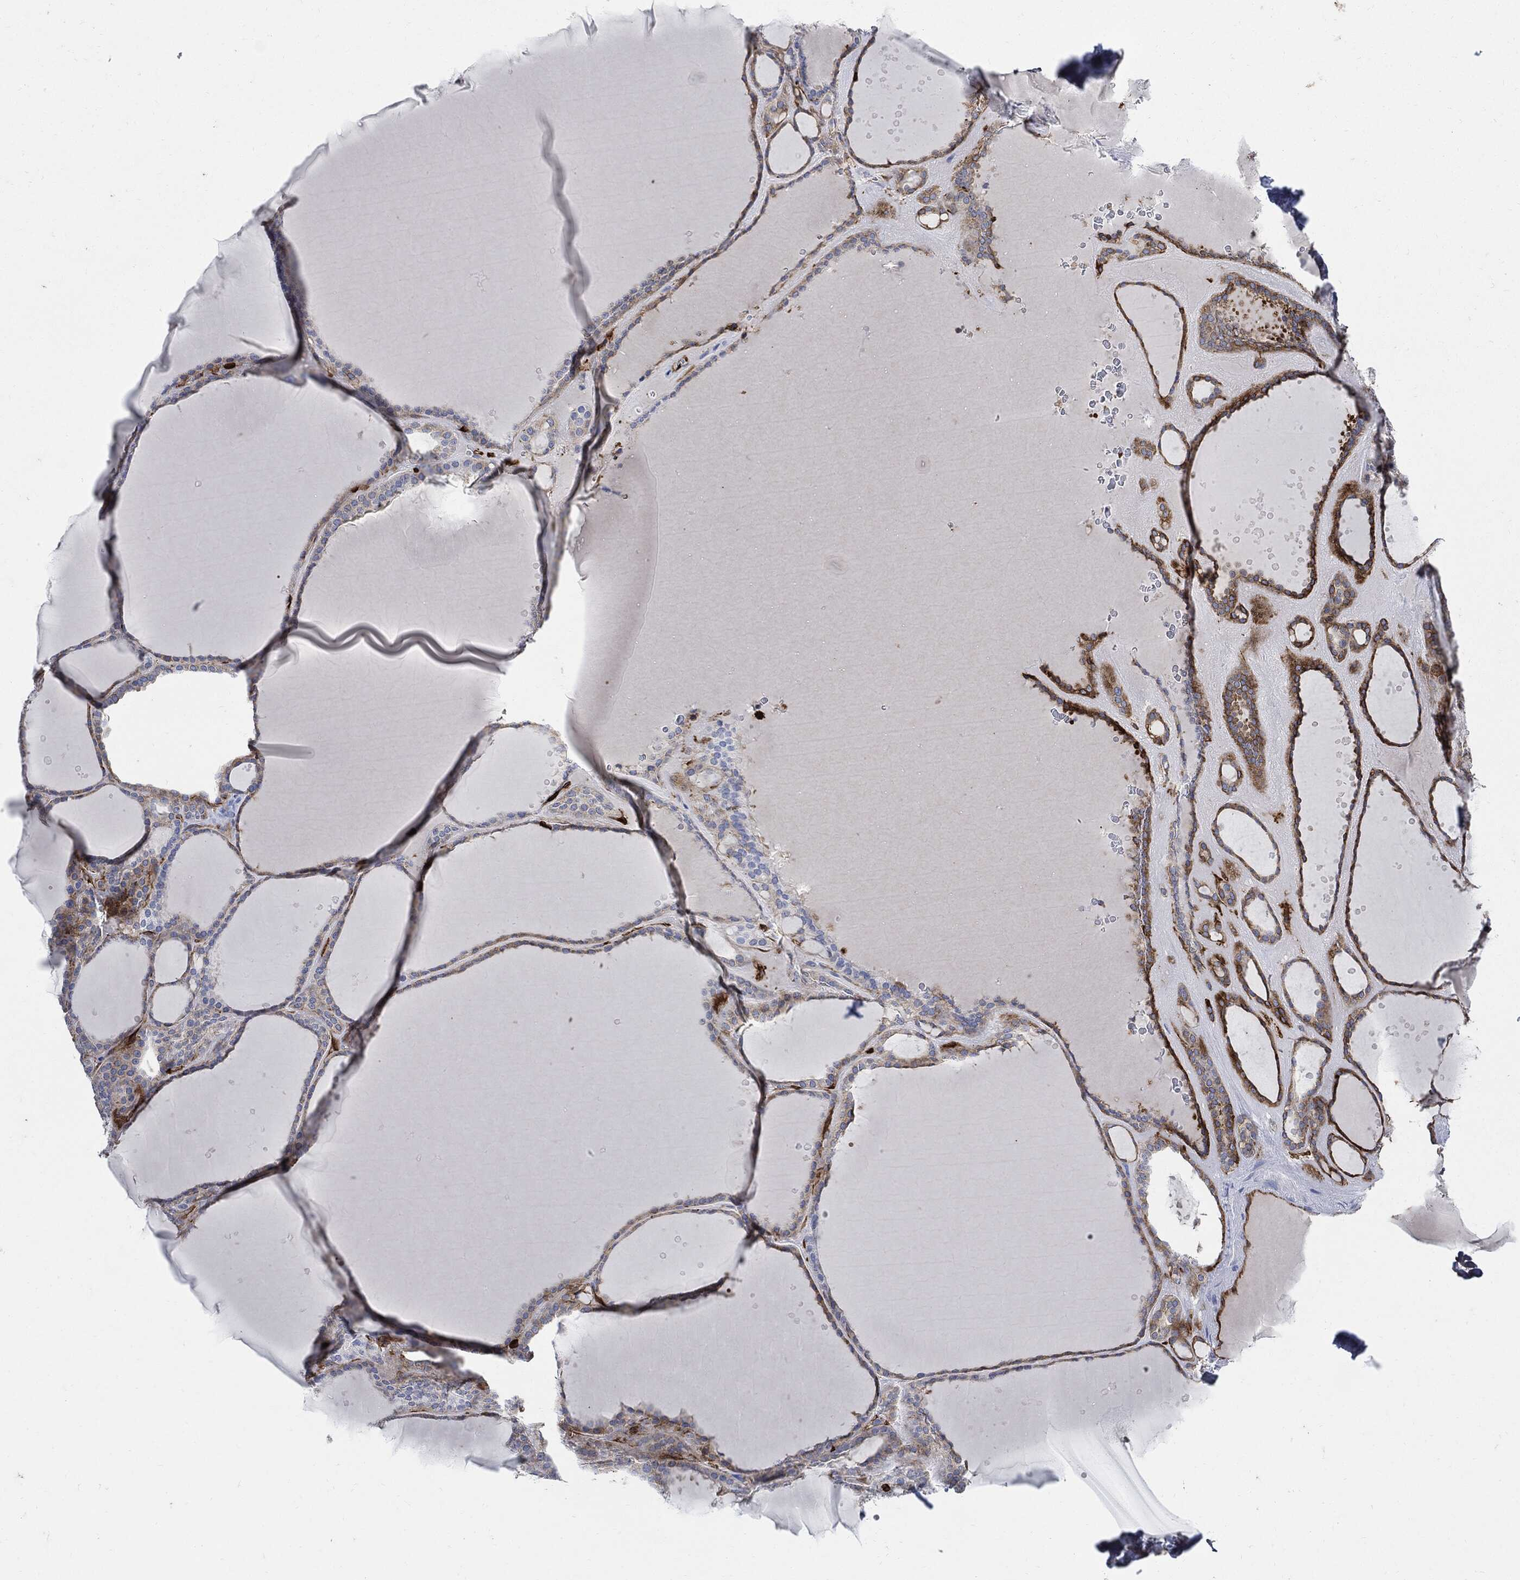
{"staining": {"intensity": "negative", "quantity": "none", "location": "none"}, "tissue": "thyroid gland", "cell_type": "Glandular cells", "image_type": "normal", "snomed": [{"axis": "morphology", "description": "Normal tissue, NOS"}, {"axis": "topography", "description": "Thyroid gland"}], "caption": "The immunohistochemistry photomicrograph has no significant expression in glandular cells of thyroid gland.", "gene": "PTPRC", "patient": {"sex": "male", "age": 63}}